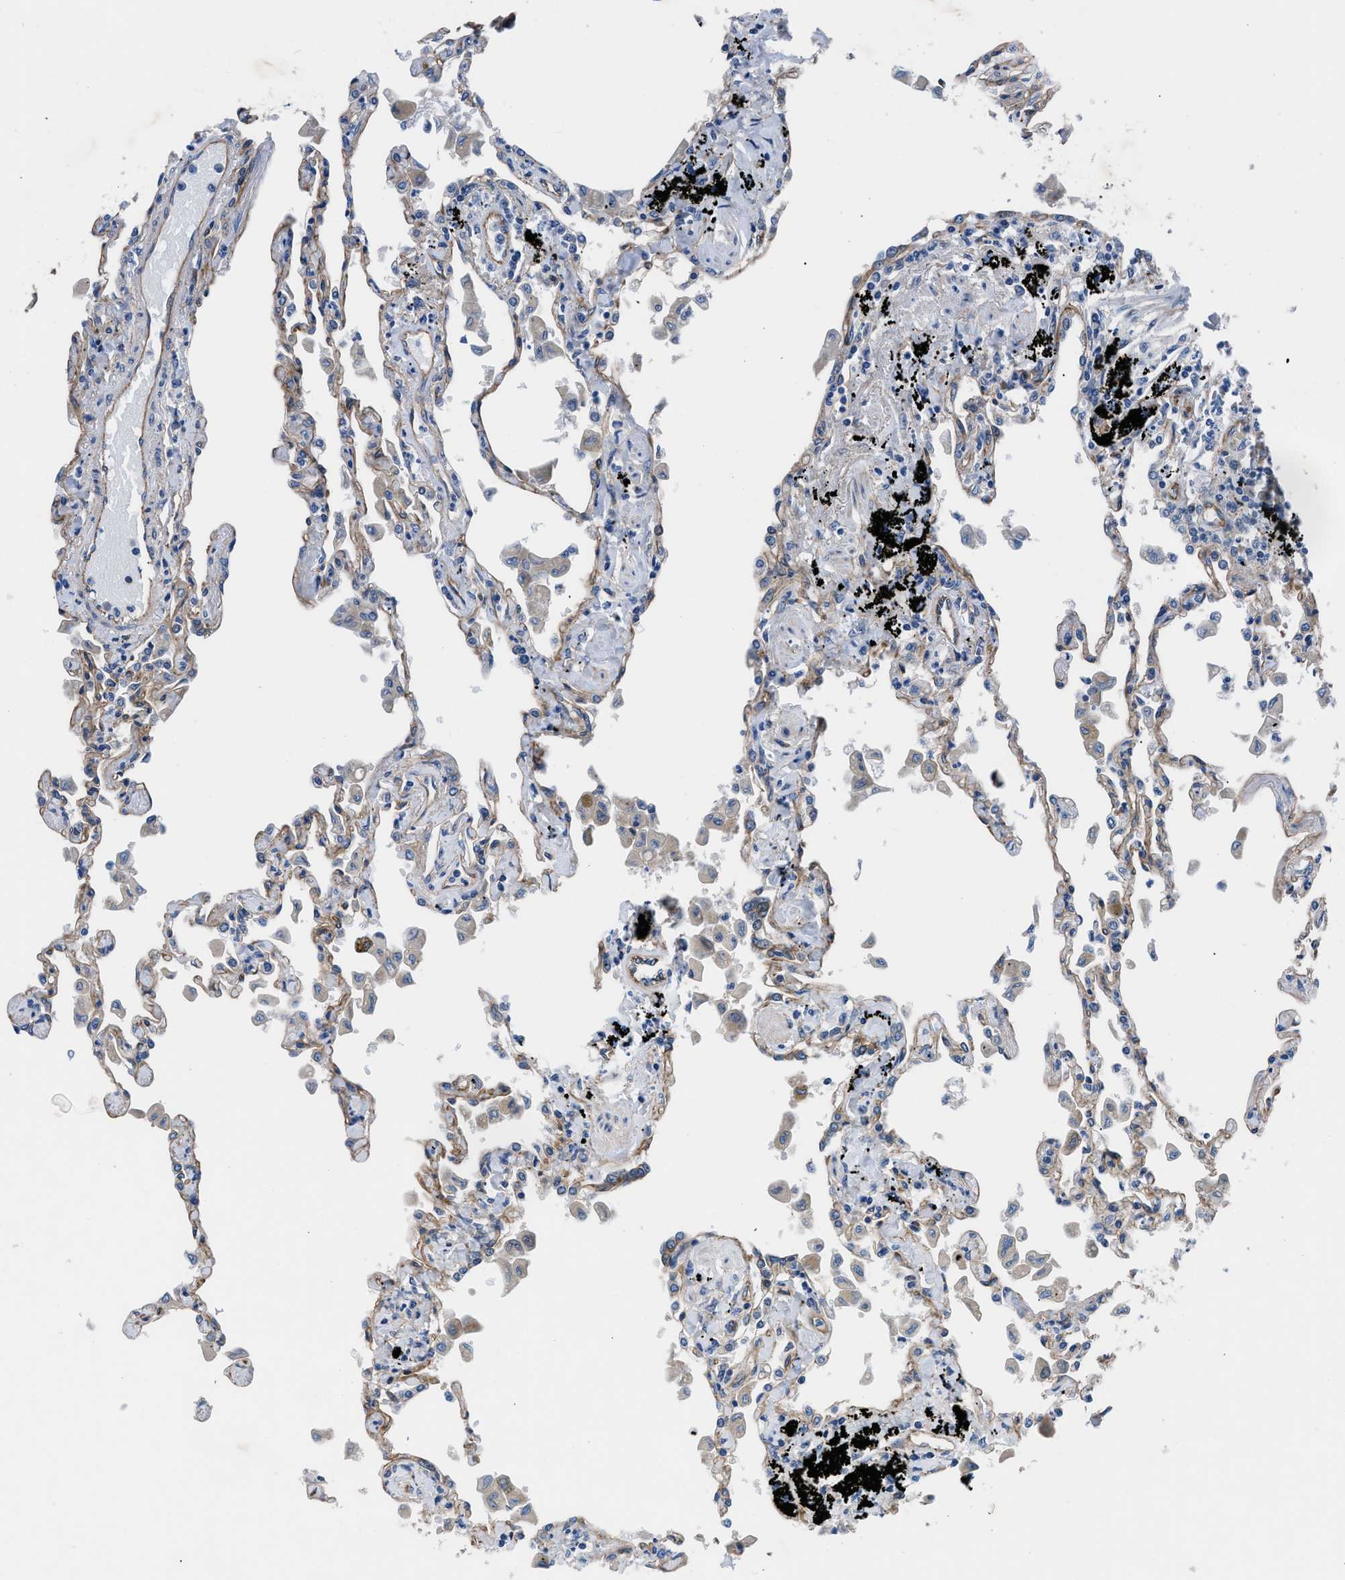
{"staining": {"intensity": "moderate", "quantity": "25%-75%", "location": "cytoplasmic/membranous"}, "tissue": "lung", "cell_type": "Alveolar cells", "image_type": "normal", "snomed": [{"axis": "morphology", "description": "Normal tissue, NOS"}, {"axis": "topography", "description": "Bronchus"}, {"axis": "topography", "description": "Lung"}], "caption": "This micrograph demonstrates immunohistochemistry staining of unremarkable human lung, with medium moderate cytoplasmic/membranous positivity in approximately 25%-75% of alveolar cells.", "gene": "TRIP4", "patient": {"sex": "female", "age": 49}}